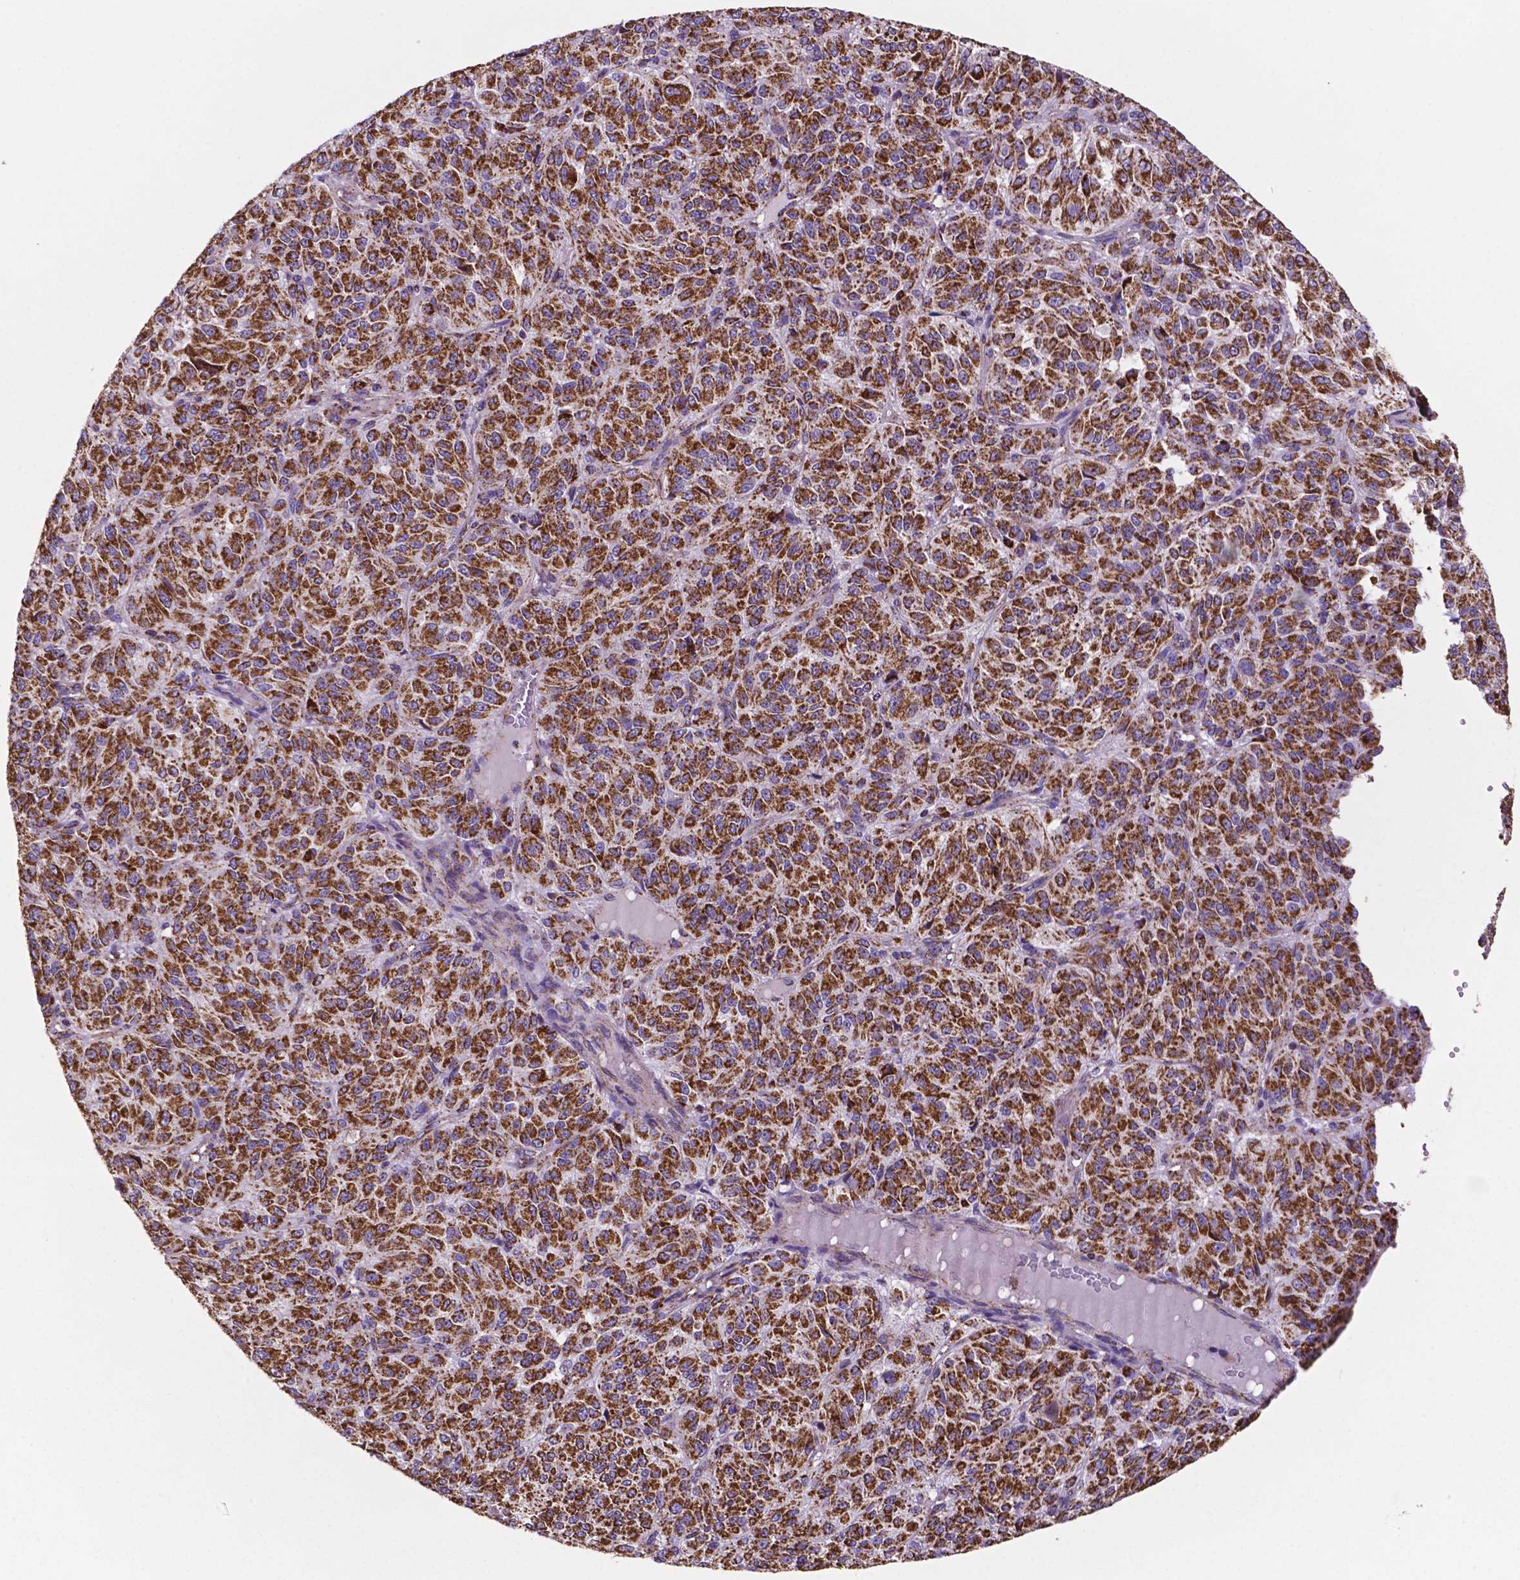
{"staining": {"intensity": "strong", "quantity": ">75%", "location": "cytoplasmic/membranous"}, "tissue": "melanoma", "cell_type": "Tumor cells", "image_type": "cancer", "snomed": [{"axis": "morphology", "description": "Malignant melanoma, Metastatic site"}, {"axis": "topography", "description": "Brain"}], "caption": "This image demonstrates melanoma stained with immunohistochemistry (IHC) to label a protein in brown. The cytoplasmic/membranous of tumor cells show strong positivity for the protein. Nuclei are counter-stained blue.", "gene": "HSPD1", "patient": {"sex": "female", "age": 56}}